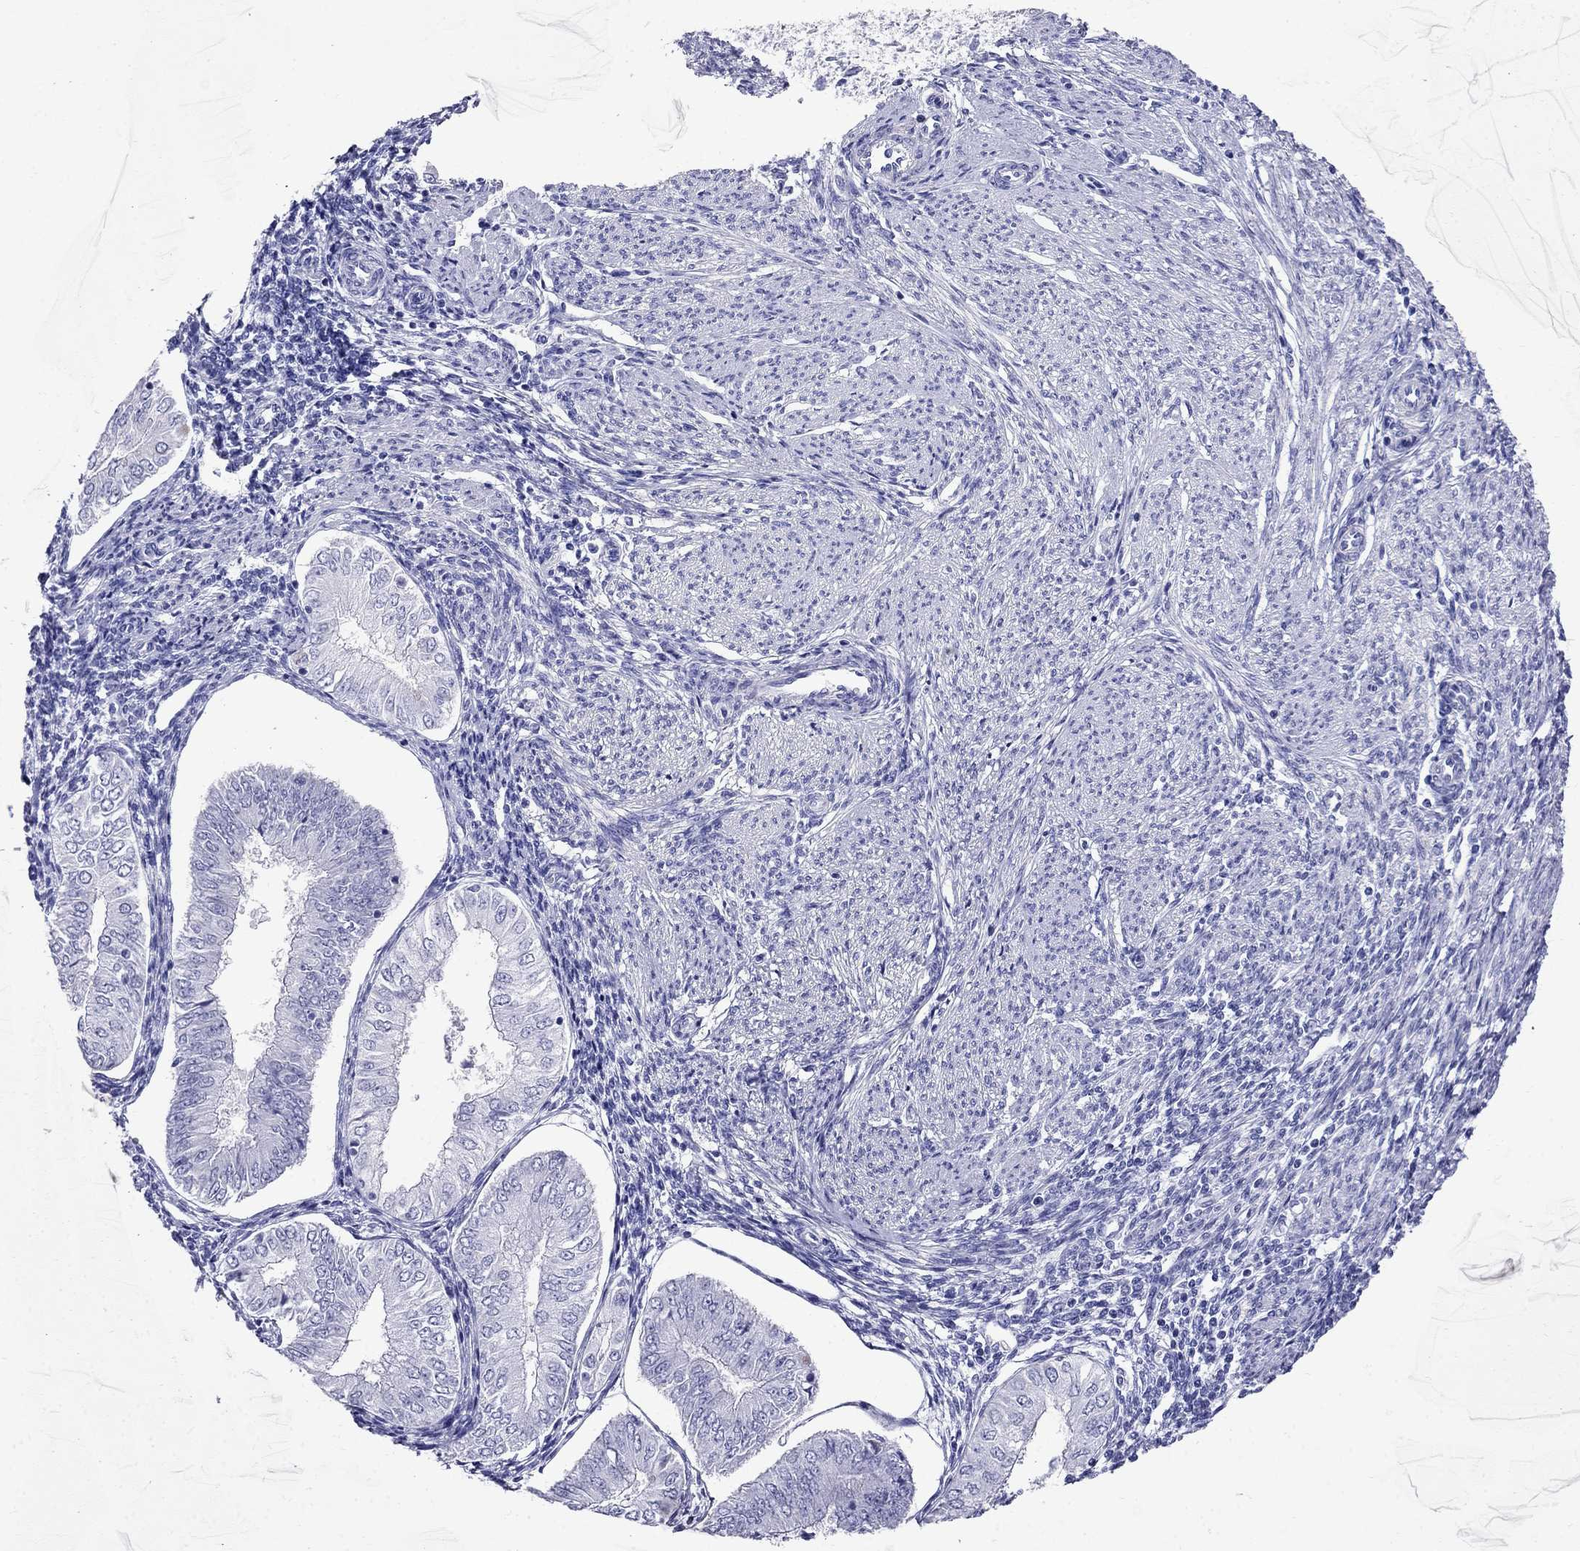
{"staining": {"intensity": "negative", "quantity": "none", "location": "none"}, "tissue": "endometrial cancer", "cell_type": "Tumor cells", "image_type": "cancer", "snomed": [{"axis": "morphology", "description": "Adenocarcinoma, NOS"}, {"axis": "topography", "description": "Endometrium"}], "caption": "Tumor cells are negative for brown protein staining in endometrial cancer (adenocarcinoma).", "gene": "PPP1R36", "patient": {"sex": "female", "age": 53}}